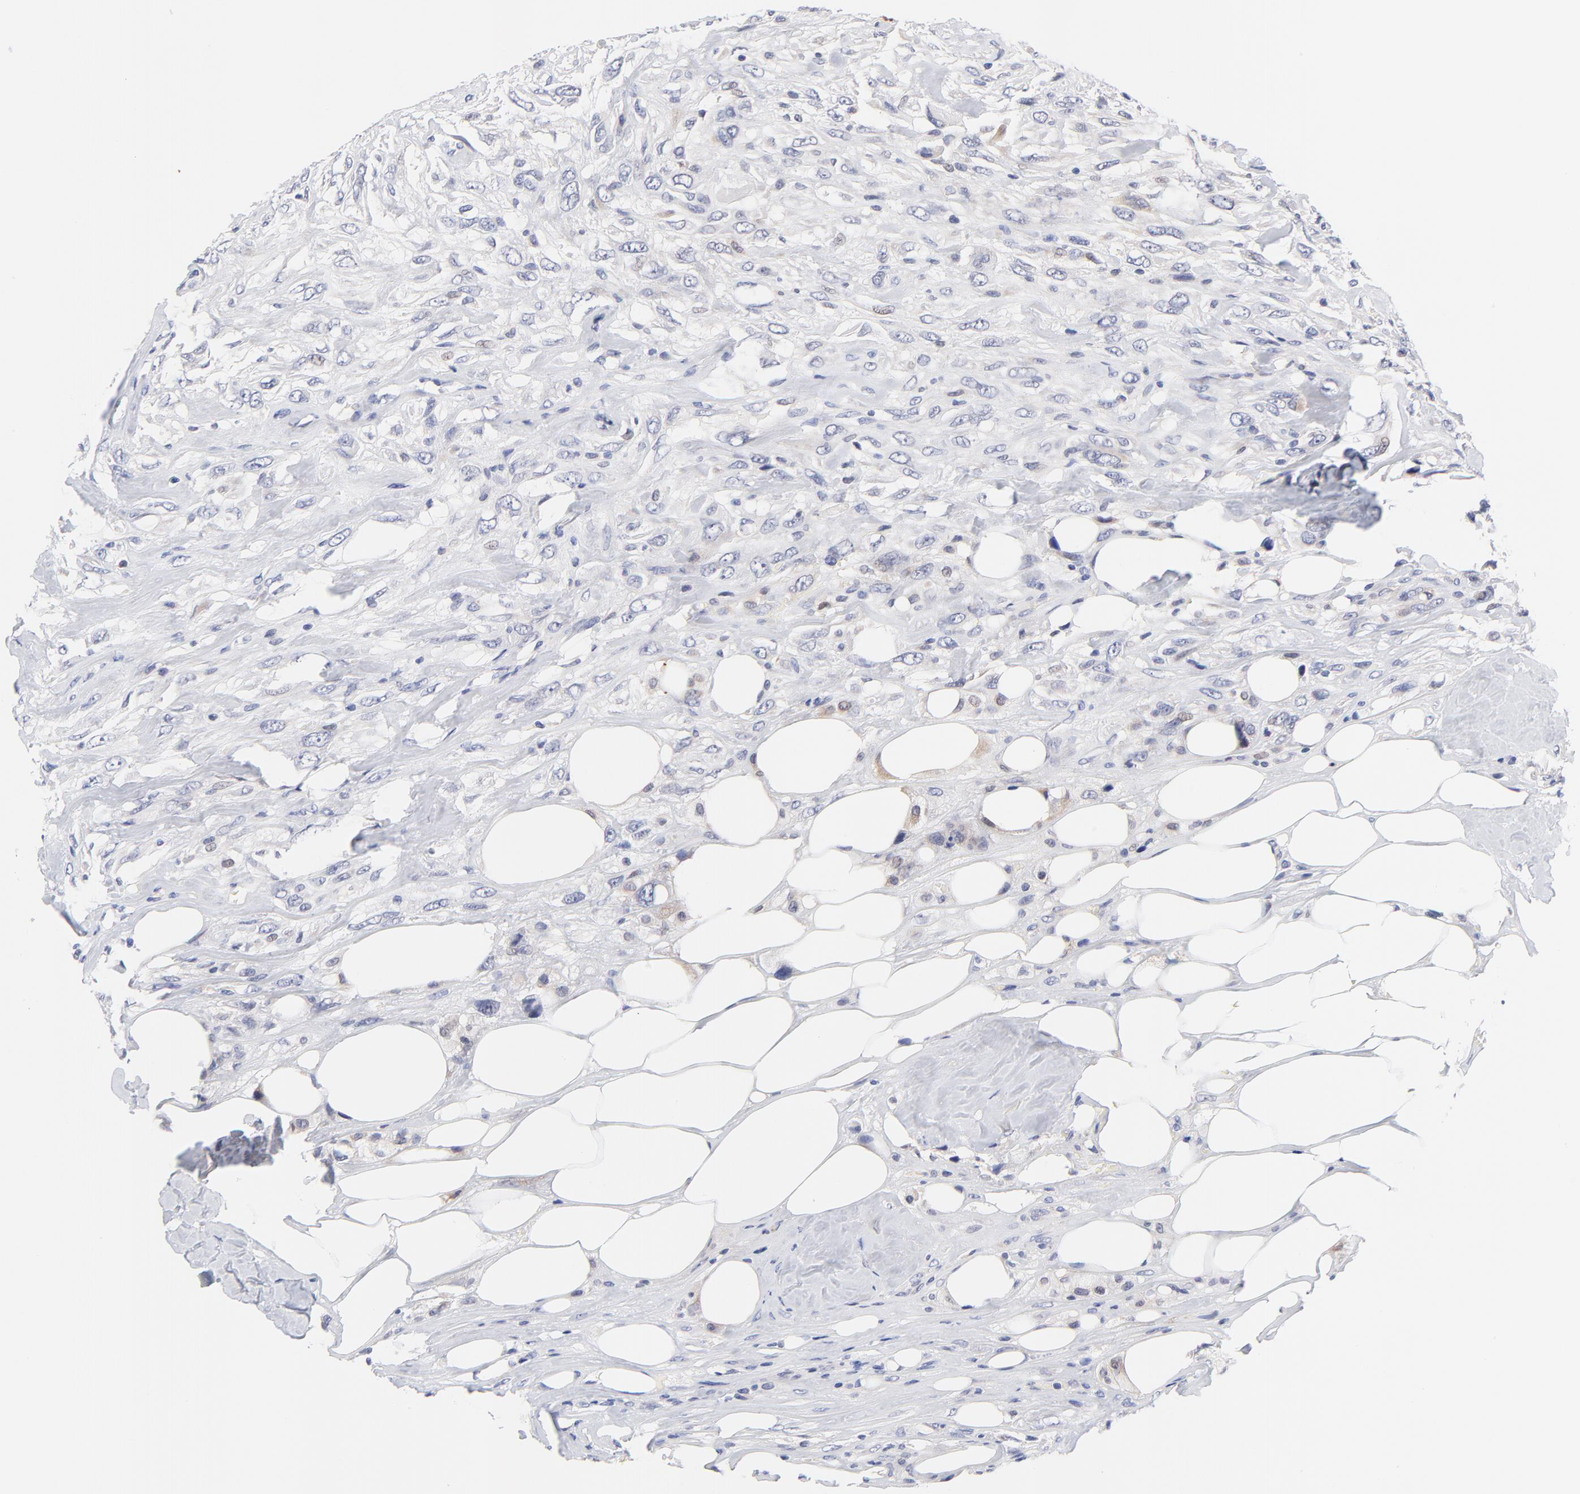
{"staining": {"intensity": "negative", "quantity": "none", "location": "none"}, "tissue": "breast cancer", "cell_type": "Tumor cells", "image_type": "cancer", "snomed": [{"axis": "morphology", "description": "Neoplasm, malignant, NOS"}, {"axis": "topography", "description": "Breast"}], "caption": "Tumor cells are negative for protein expression in human breast neoplasm (malignant).", "gene": "AFF2", "patient": {"sex": "female", "age": 50}}